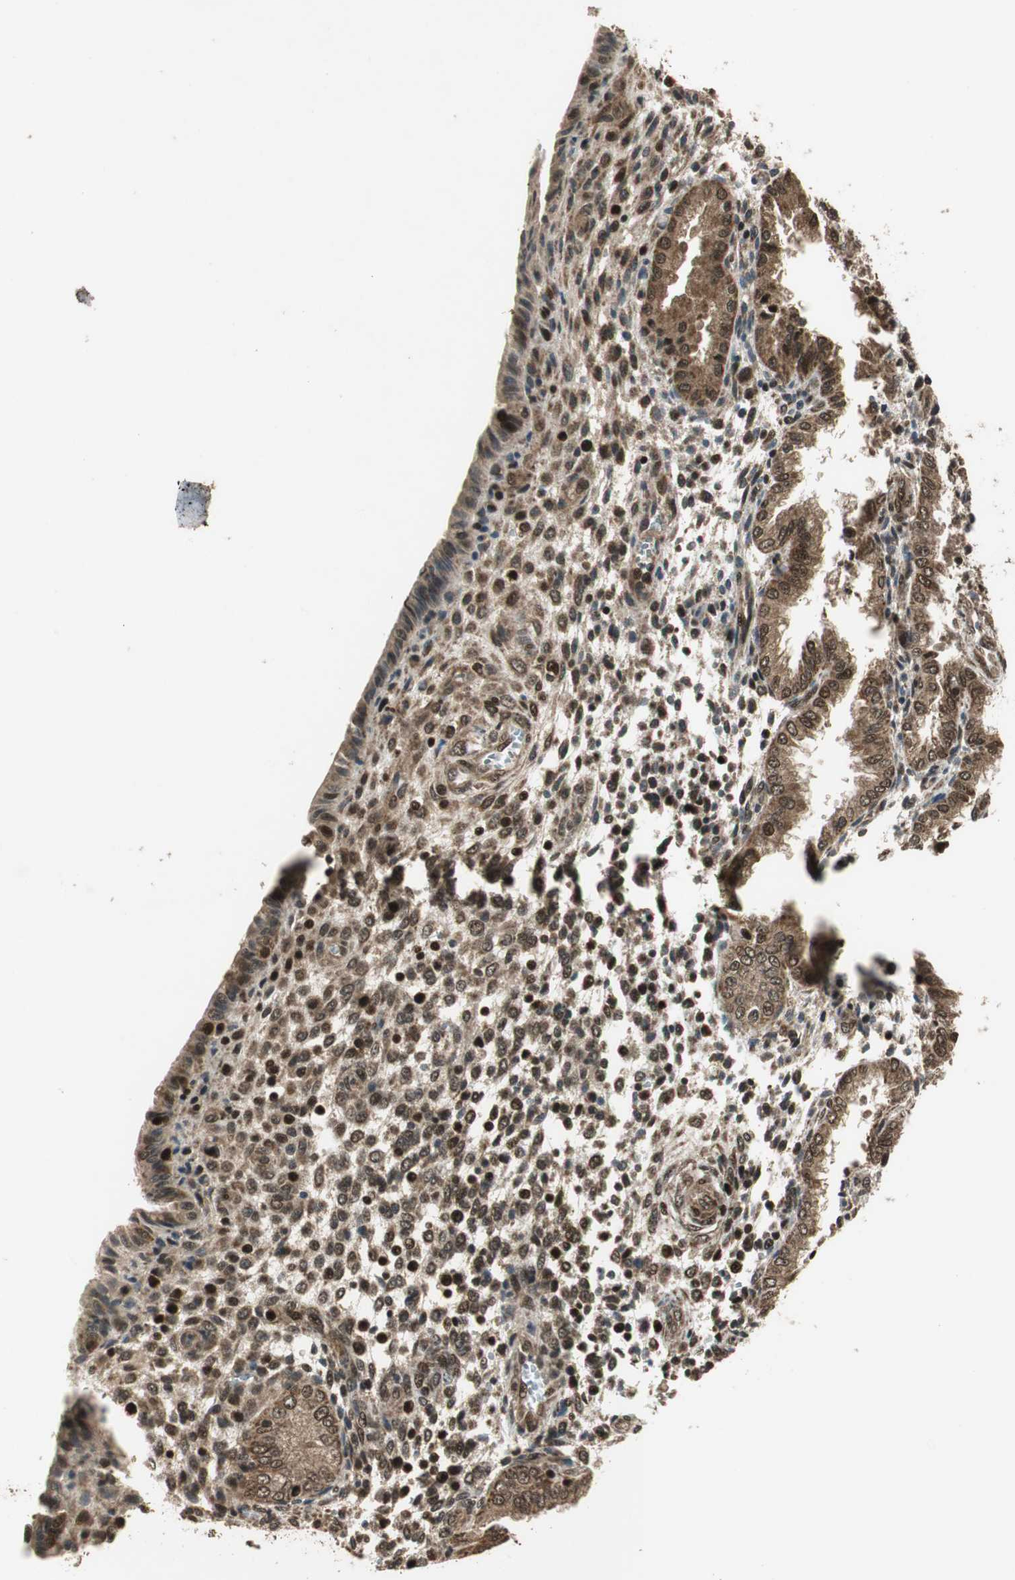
{"staining": {"intensity": "strong", "quantity": ">75%", "location": "cytoplasmic/membranous,nuclear"}, "tissue": "endometrium", "cell_type": "Cells in endometrial stroma", "image_type": "normal", "snomed": [{"axis": "morphology", "description": "Normal tissue, NOS"}, {"axis": "topography", "description": "Endometrium"}], "caption": "The micrograph shows immunohistochemical staining of benign endometrium. There is strong cytoplasmic/membranous,nuclear staining is present in about >75% of cells in endometrial stroma. The staining was performed using DAB (3,3'-diaminobenzidine) to visualize the protein expression in brown, while the nuclei were stained in blue with hematoxylin (Magnification: 20x).", "gene": "RPA3", "patient": {"sex": "female", "age": 33}}